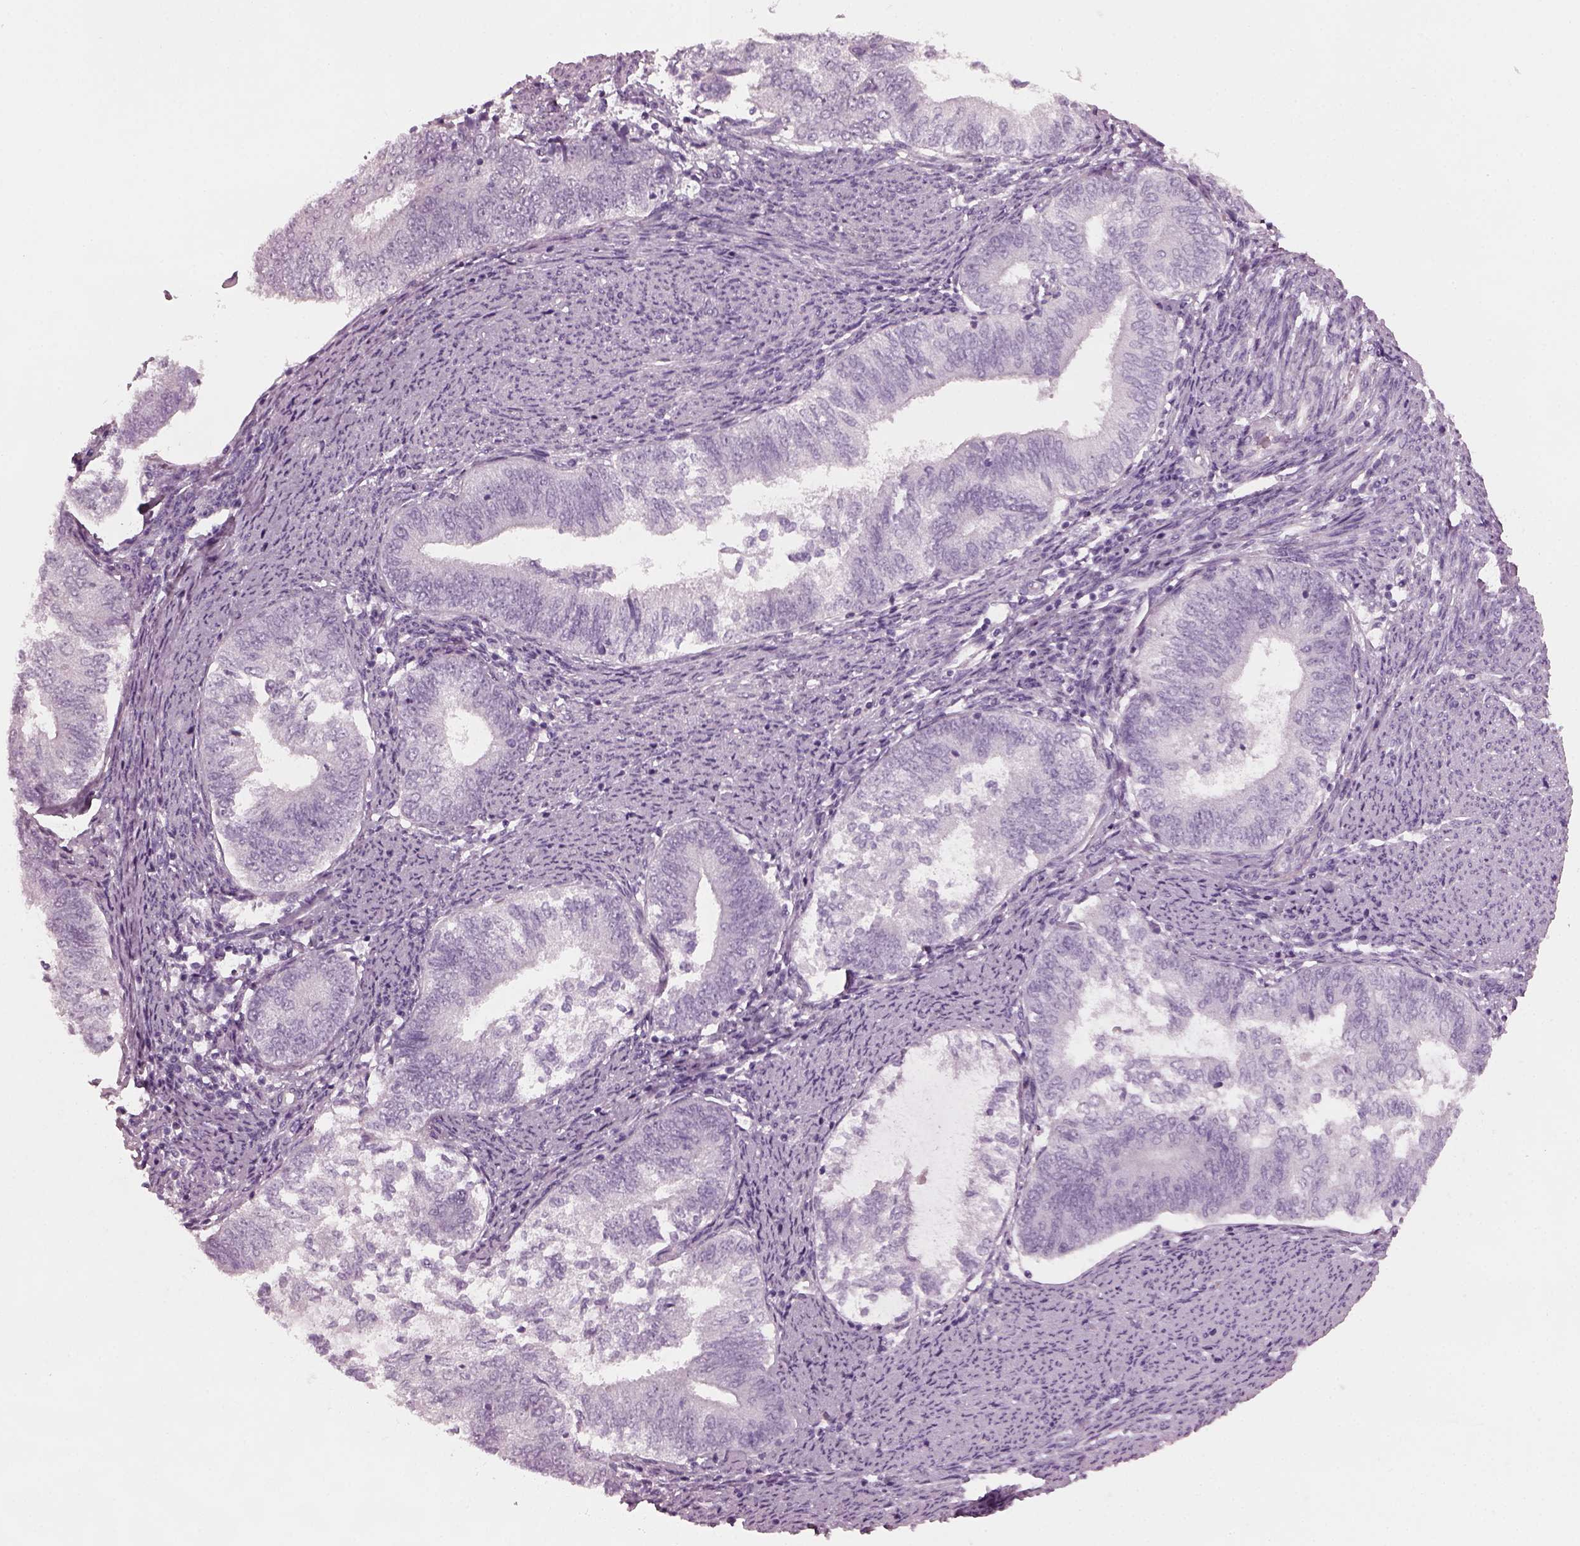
{"staining": {"intensity": "negative", "quantity": "none", "location": "none"}, "tissue": "endometrial cancer", "cell_type": "Tumor cells", "image_type": "cancer", "snomed": [{"axis": "morphology", "description": "Adenocarcinoma, NOS"}, {"axis": "topography", "description": "Endometrium"}], "caption": "The image reveals no significant expression in tumor cells of endometrial adenocarcinoma. (DAB (3,3'-diaminobenzidine) immunohistochemistry (IHC), high magnification).", "gene": "PDC", "patient": {"sex": "female", "age": 65}}